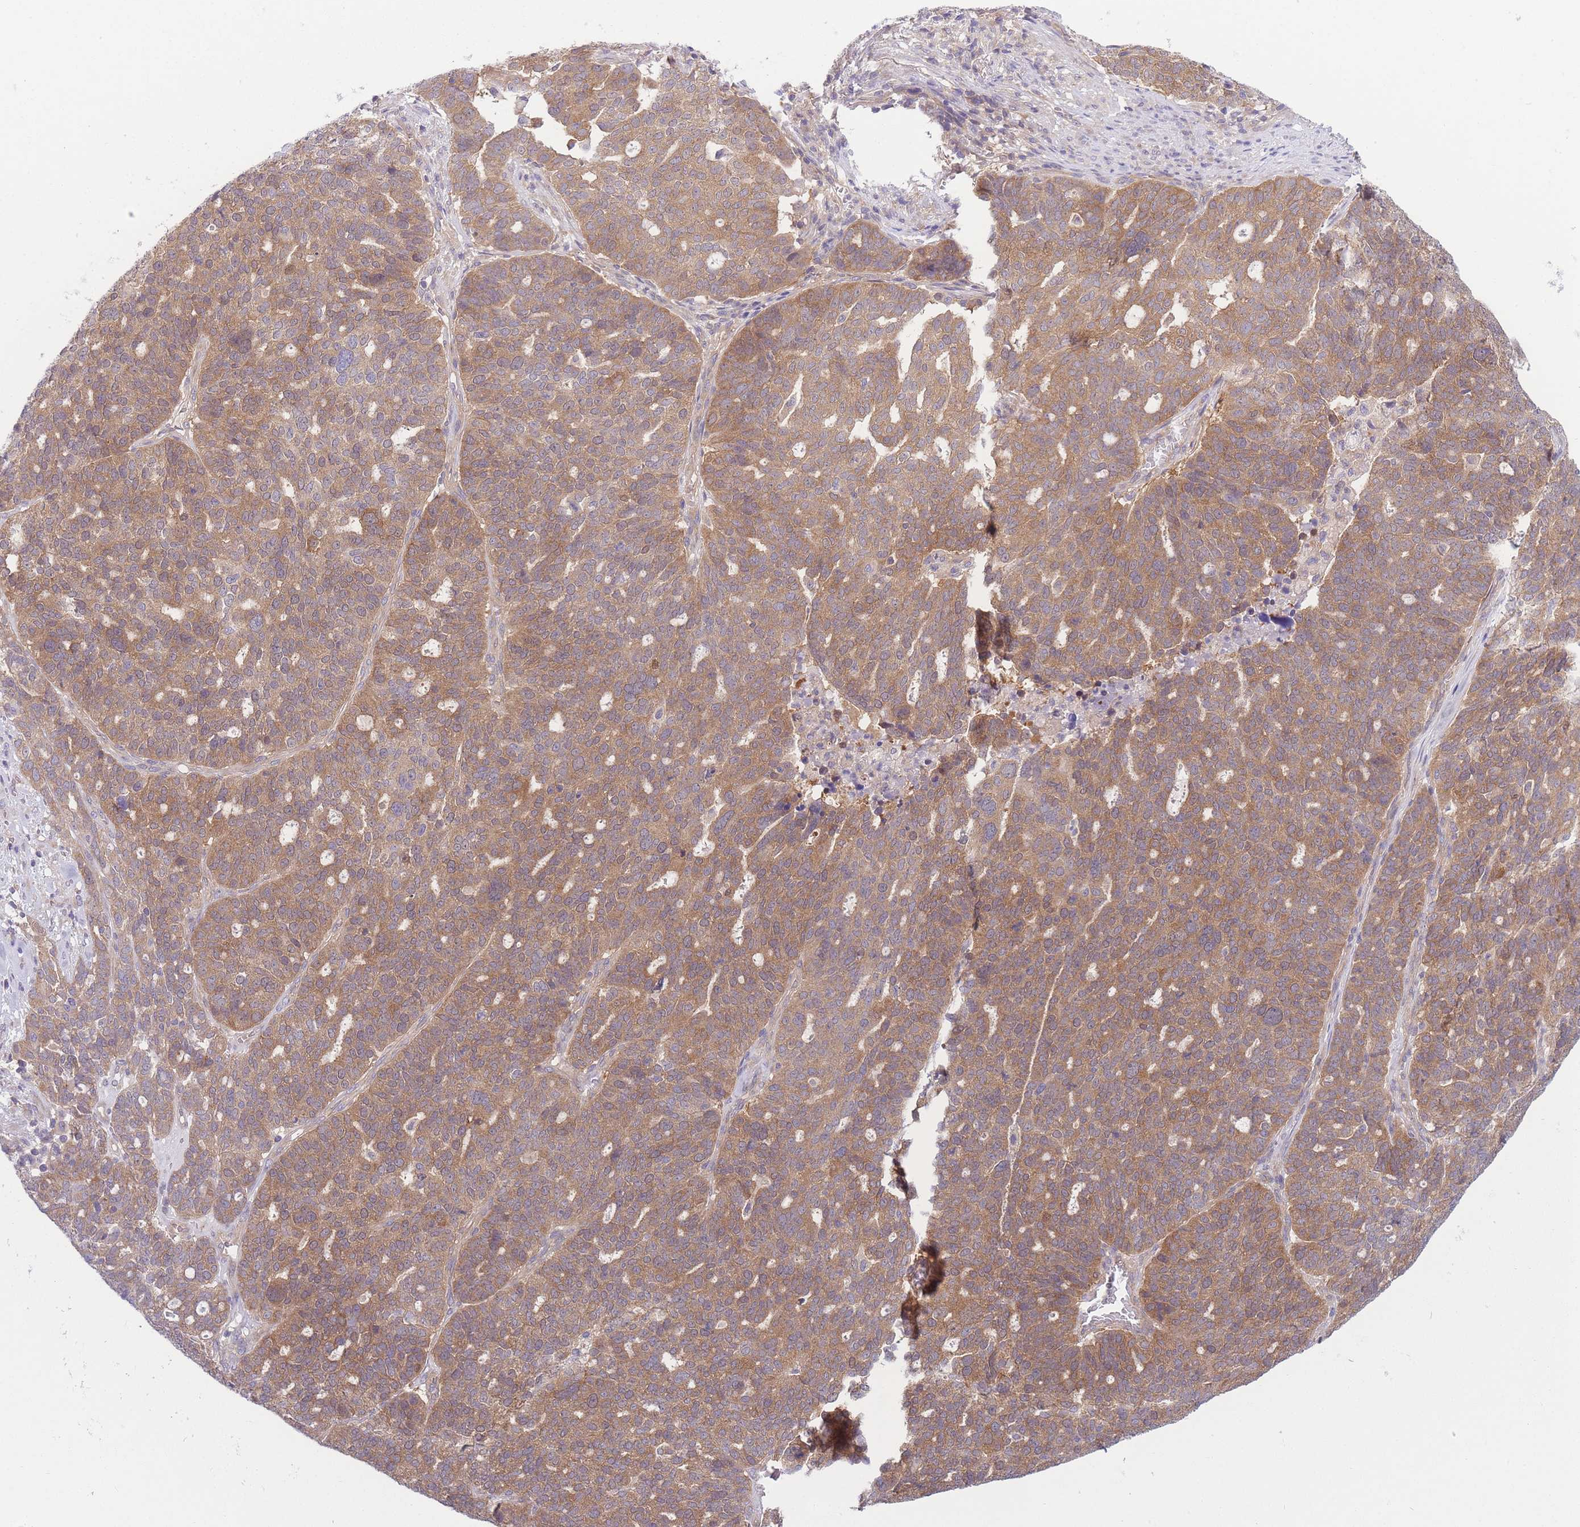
{"staining": {"intensity": "moderate", "quantity": ">75%", "location": "cytoplasmic/membranous"}, "tissue": "ovarian cancer", "cell_type": "Tumor cells", "image_type": "cancer", "snomed": [{"axis": "morphology", "description": "Cystadenocarcinoma, serous, NOS"}, {"axis": "topography", "description": "Ovary"}], "caption": "Immunohistochemistry (IHC) image of neoplastic tissue: ovarian cancer stained using immunohistochemistry (IHC) displays medium levels of moderate protein expression localized specifically in the cytoplasmic/membranous of tumor cells, appearing as a cytoplasmic/membranous brown color.", "gene": "PFDN6", "patient": {"sex": "female", "age": 59}}